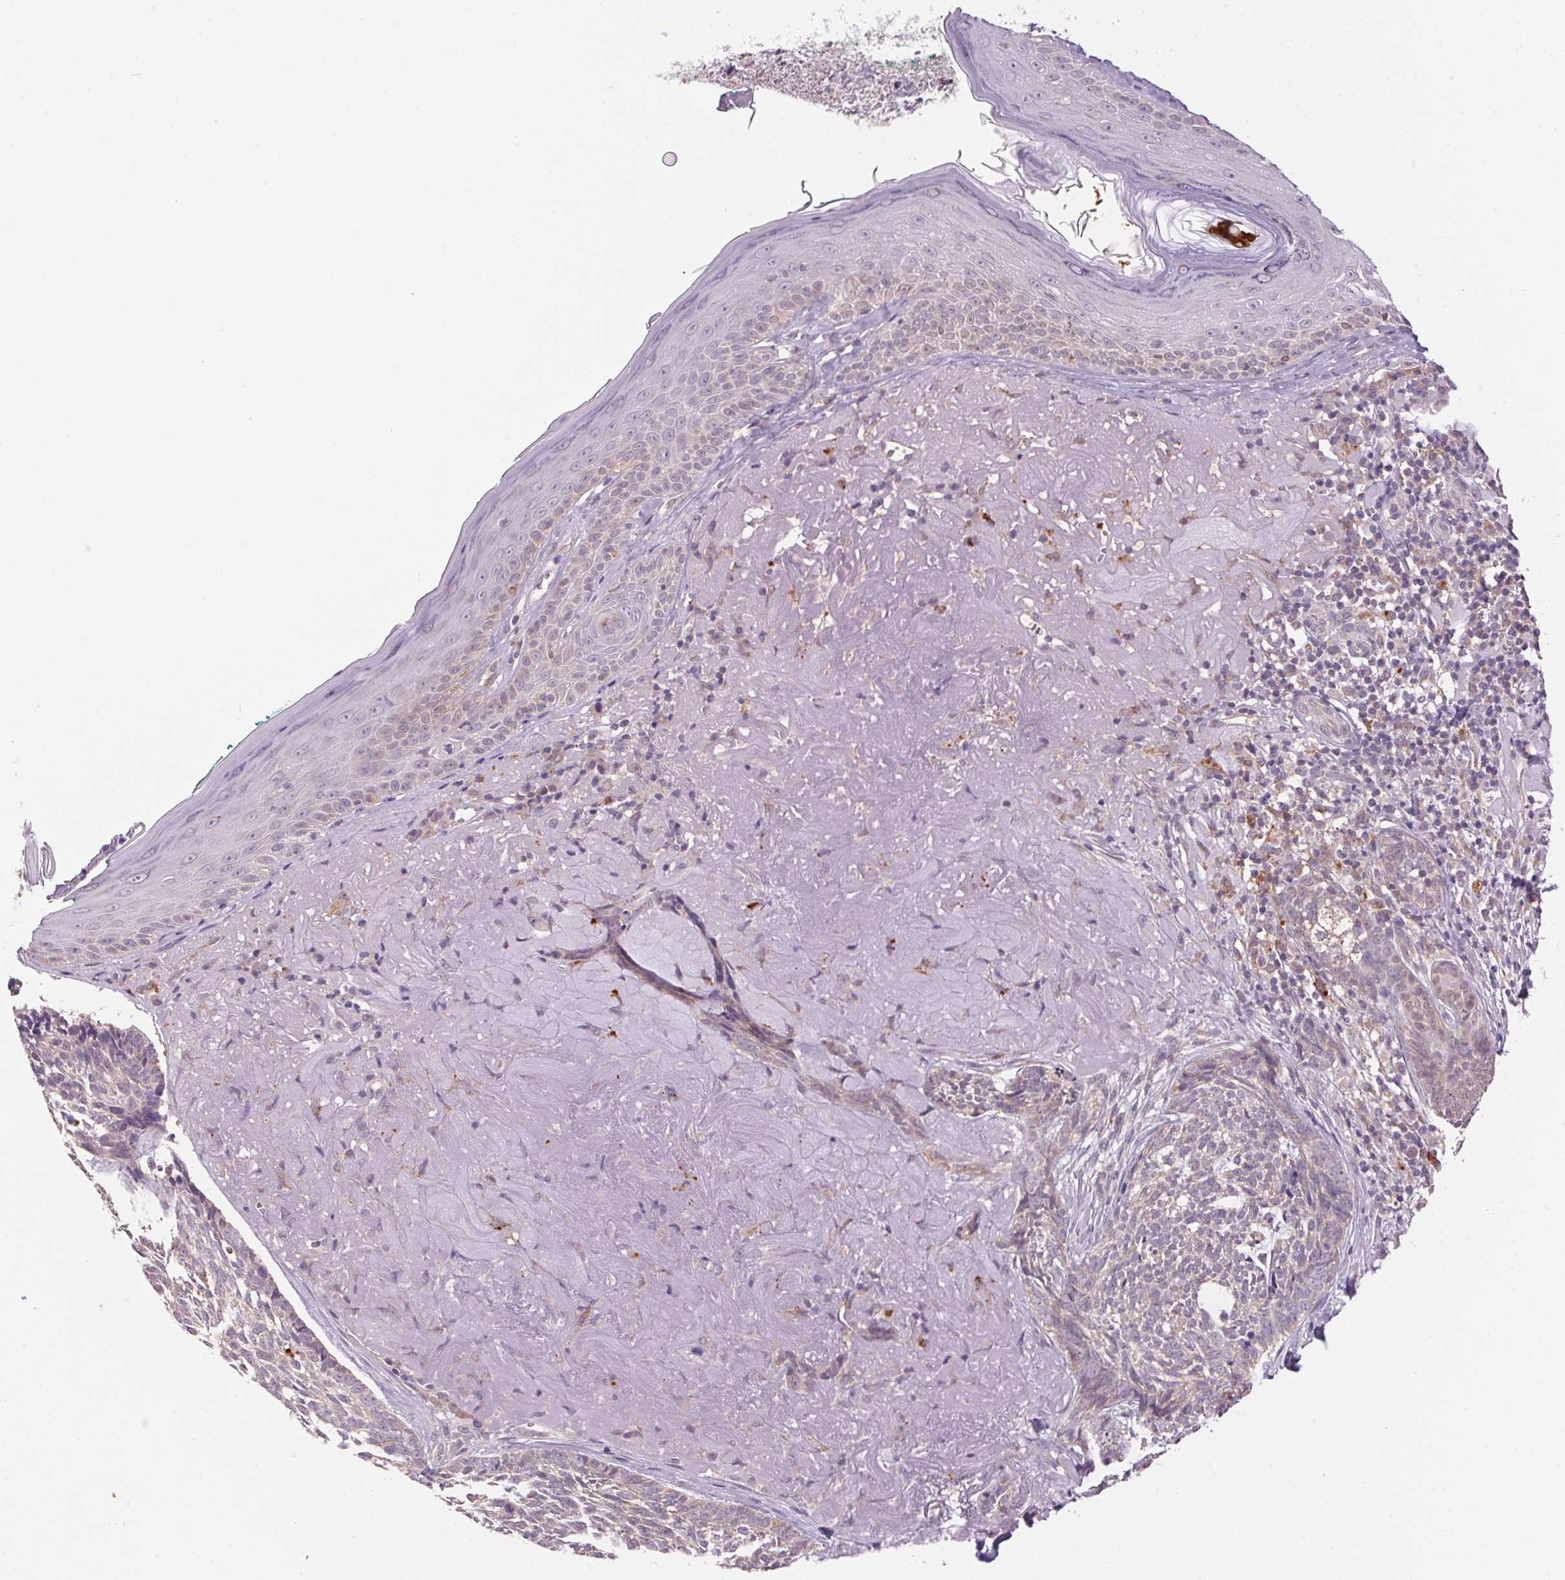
{"staining": {"intensity": "negative", "quantity": "none", "location": "none"}, "tissue": "skin cancer", "cell_type": "Tumor cells", "image_type": "cancer", "snomed": [{"axis": "morphology", "description": "Basal cell carcinoma"}, {"axis": "topography", "description": "Skin"}, {"axis": "topography", "description": "Skin of face"}], "caption": "Immunohistochemistry of basal cell carcinoma (skin) exhibits no expression in tumor cells.", "gene": "ADH5", "patient": {"sex": "female", "age": 95}}